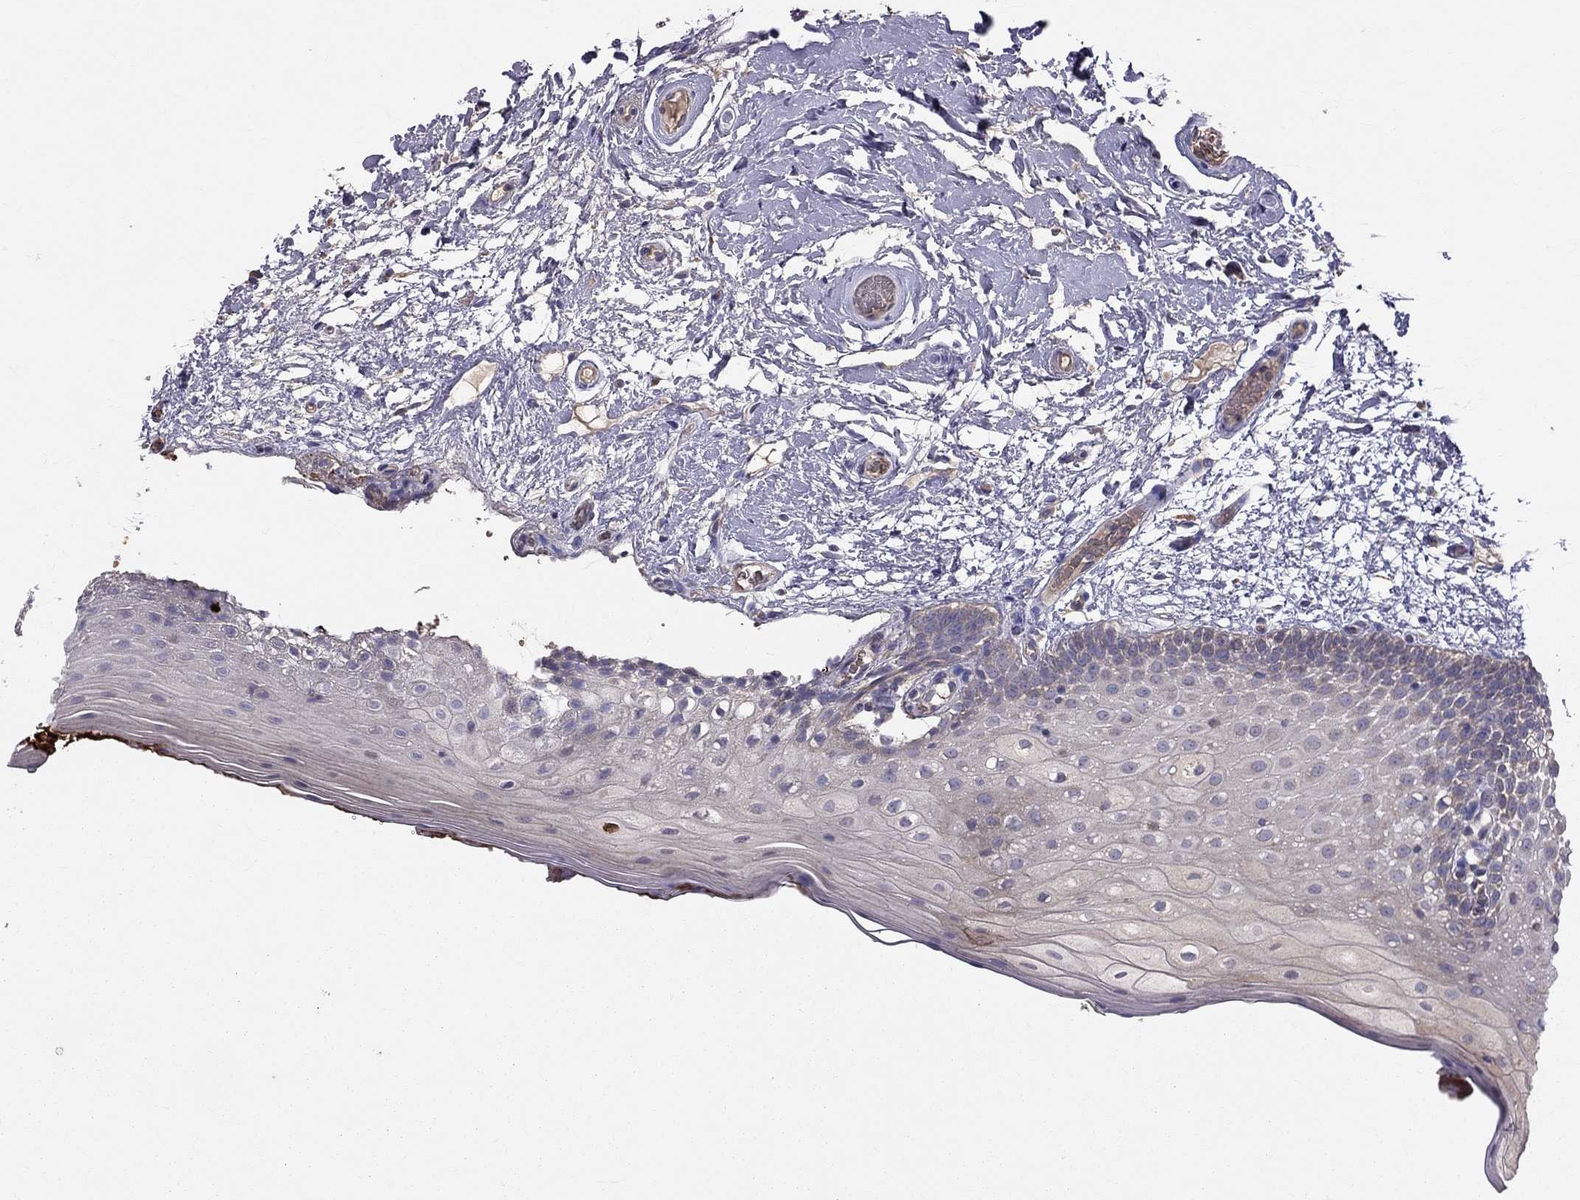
{"staining": {"intensity": "negative", "quantity": "none", "location": "none"}, "tissue": "oral mucosa", "cell_type": "Squamous epithelial cells", "image_type": "normal", "snomed": [{"axis": "morphology", "description": "Normal tissue, NOS"}, {"axis": "morphology", "description": "Squamous cell carcinoma, NOS"}, {"axis": "topography", "description": "Oral tissue"}, {"axis": "topography", "description": "Head-Neck"}], "caption": "High power microscopy photomicrograph of an IHC micrograph of unremarkable oral mucosa, revealing no significant expression in squamous epithelial cells.", "gene": "PIK3CG", "patient": {"sex": "male", "age": 69}}